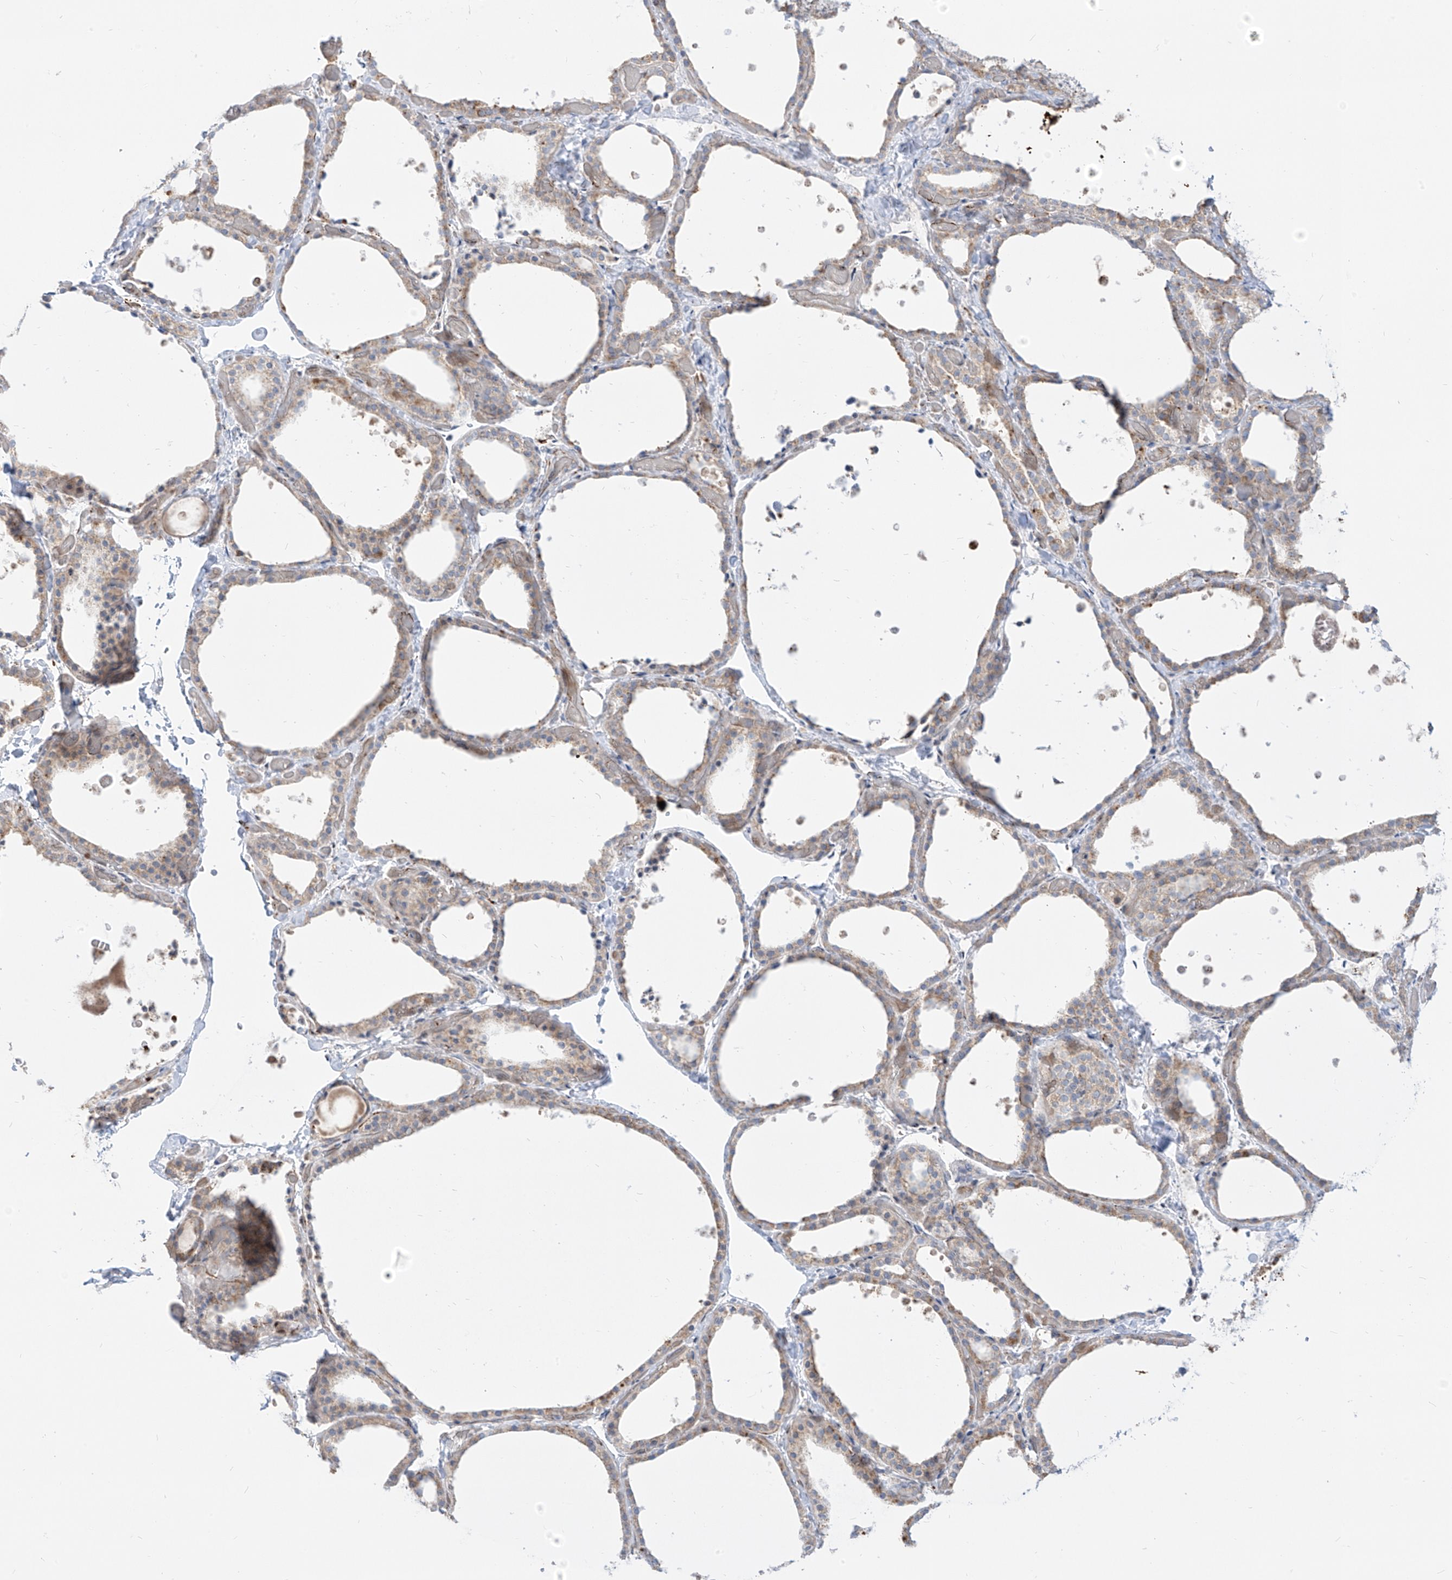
{"staining": {"intensity": "weak", "quantity": "25%-75%", "location": "cytoplasmic/membranous"}, "tissue": "thyroid gland", "cell_type": "Glandular cells", "image_type": "normal", "snomed": [{"axis": "morphology", "description": "Normal tissue, NOS"}, {"axis": "topography", "description": "Thyroid gland"}], "caption": "Human thyroid gland stained for a protein (brown) displays weak cytoplasmic/membranous positive staining in about 25%-75% of glandular cells.", "gene": "ARHGEF40", "patient": {"sex": "female", "age": 44}}